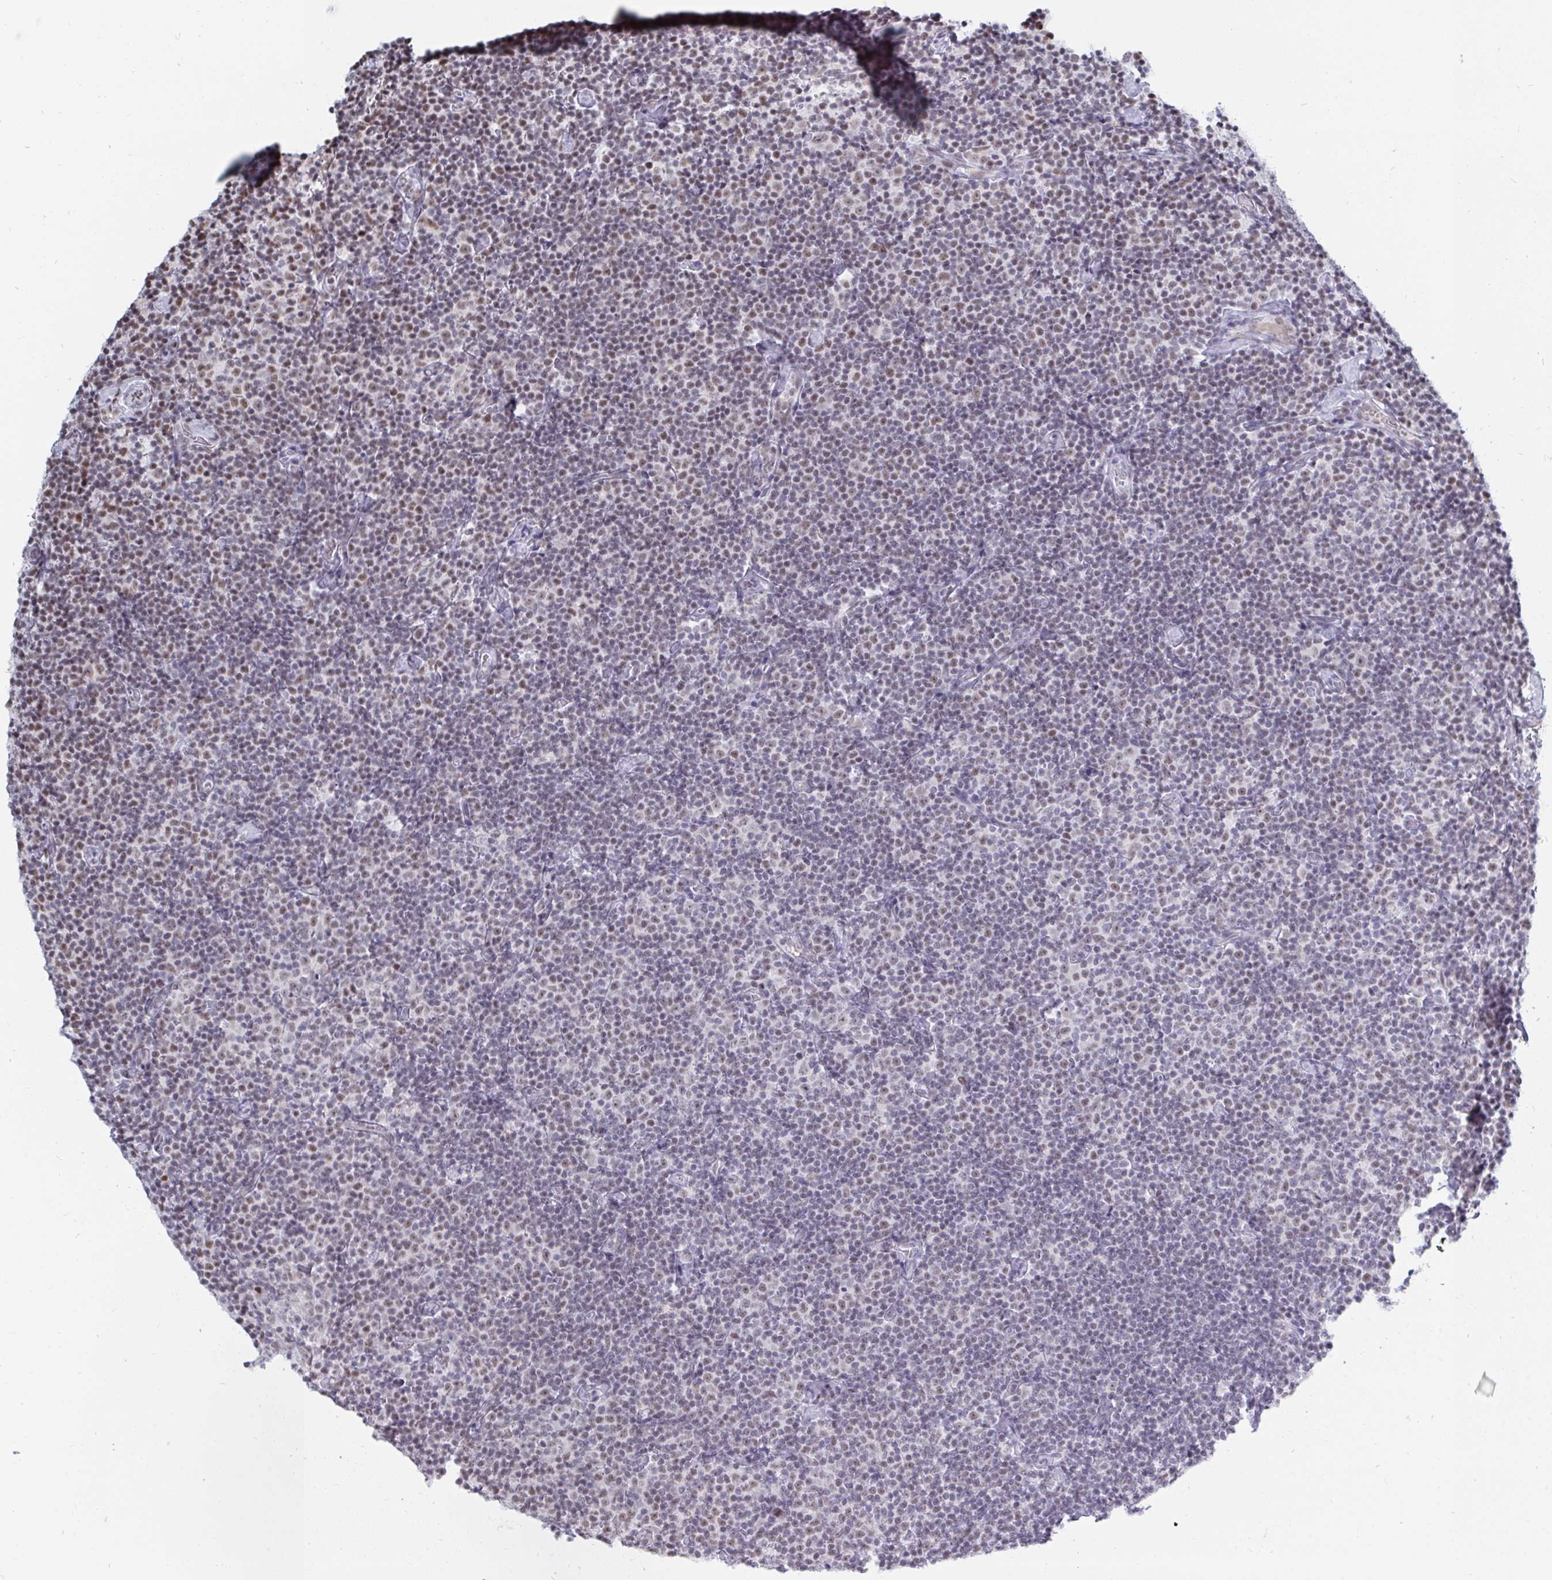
{"staining": {"intensity": "moderate", "quantity": "<25%", "location": "nuclear"}, "tissue": "lymphoma", "cell_type": "Tumor cells", "image_type": "cancer", "snomed": [{"axis": "morphology", "description": "Malignant lymphoma, non-Hodgkin's type, Low grade"}, {"axis": "topography", "description": "Lymph node"}], "caption": "High-magnification brightfield microscopy of lymphoma stained with DAB (3,3'-diaminobenzidine) (brown) and counterstained with hematoxylin (blue). tumor cells exhibit moderate nuclear positivity is present in about<25% of cells.", "gene": "TRIP12", "patient": {"sex": "male", "age": 81}}